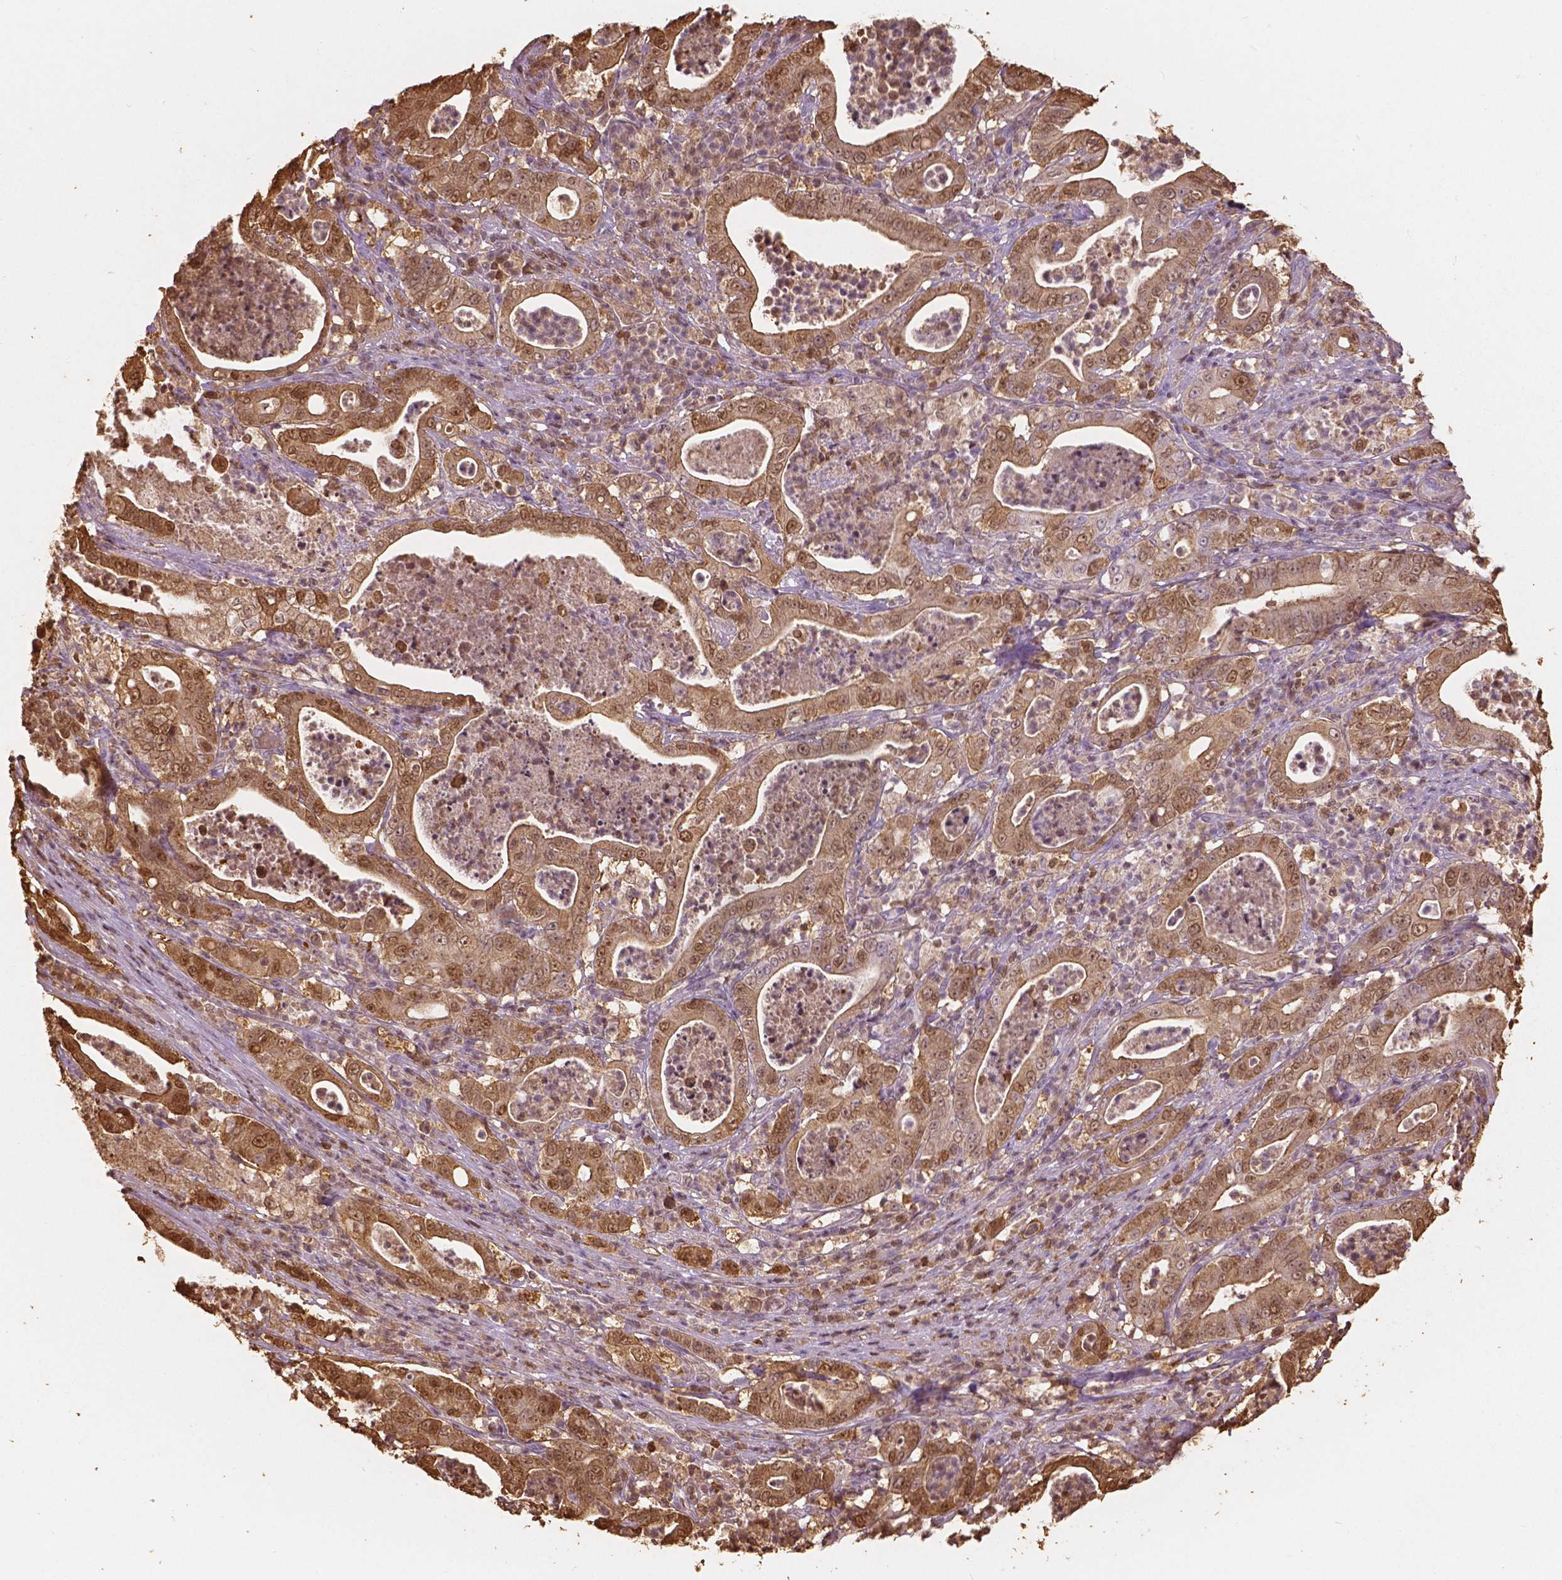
{"staining": {"intensity": "moderate", "quantity": ">75%", "location": "cytoplasmic/membranous,nuclear"}, "tissue": "pancreatic cancer", "cell_type": "Tumor cells", "image_type": "cancer", "snomed": [{"axis": "morphology", "description": "Adenocarcinoma, NOS"}, {"axis": "topography", "description": "Pancreas"}], "caption": "This image reveals pancreatic cancer stained with immunohistochemistry to label a protein in brown. The cytoplasmic/membranous and nuclear of tumor cells show moderate positivity for the protein. Nuclei are counter-stained blue.", "gene": "S100A4", "patient": {"sex": "male", "age": 71}}